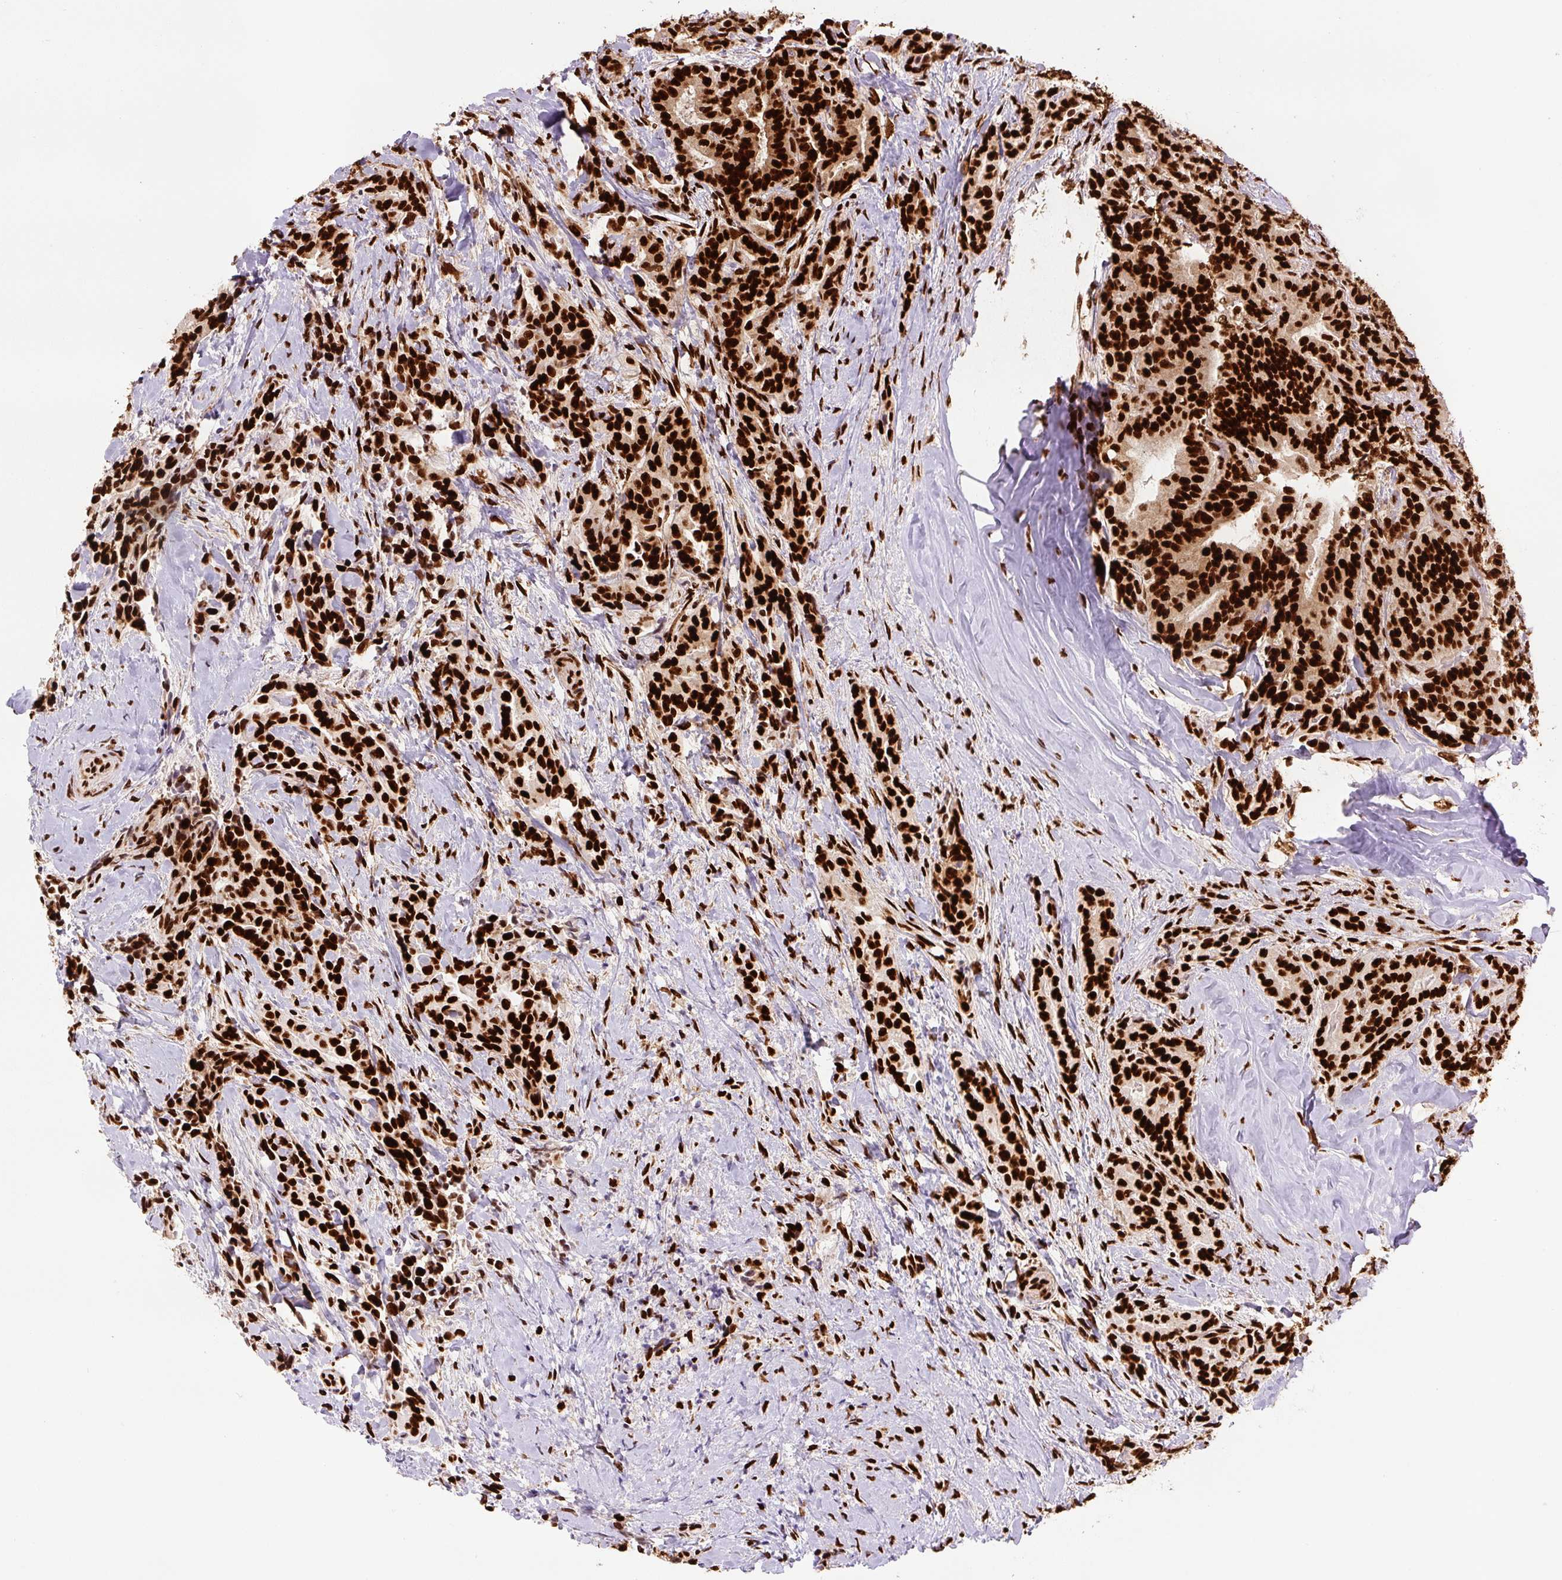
{"staining": {"intensity": "strong", "quantity": ">75%", "location": "nuclear"}, "tissue": "thyroid cancer", "cell_type": "Tumor cells", "image_type": "cancer", "snomed": [{"axis": "morphology", "description": "Papillary adenocarcinoma, NOS"}, {"axis": "topography", "description": "Thyroid gland"}], "caption": "Thyroid papillary adenocarcinoma stained with a protein marker reveals strong staining in tumor cells.", "gene": "FUS", "patient": {"sex": "male", "age": 61}}